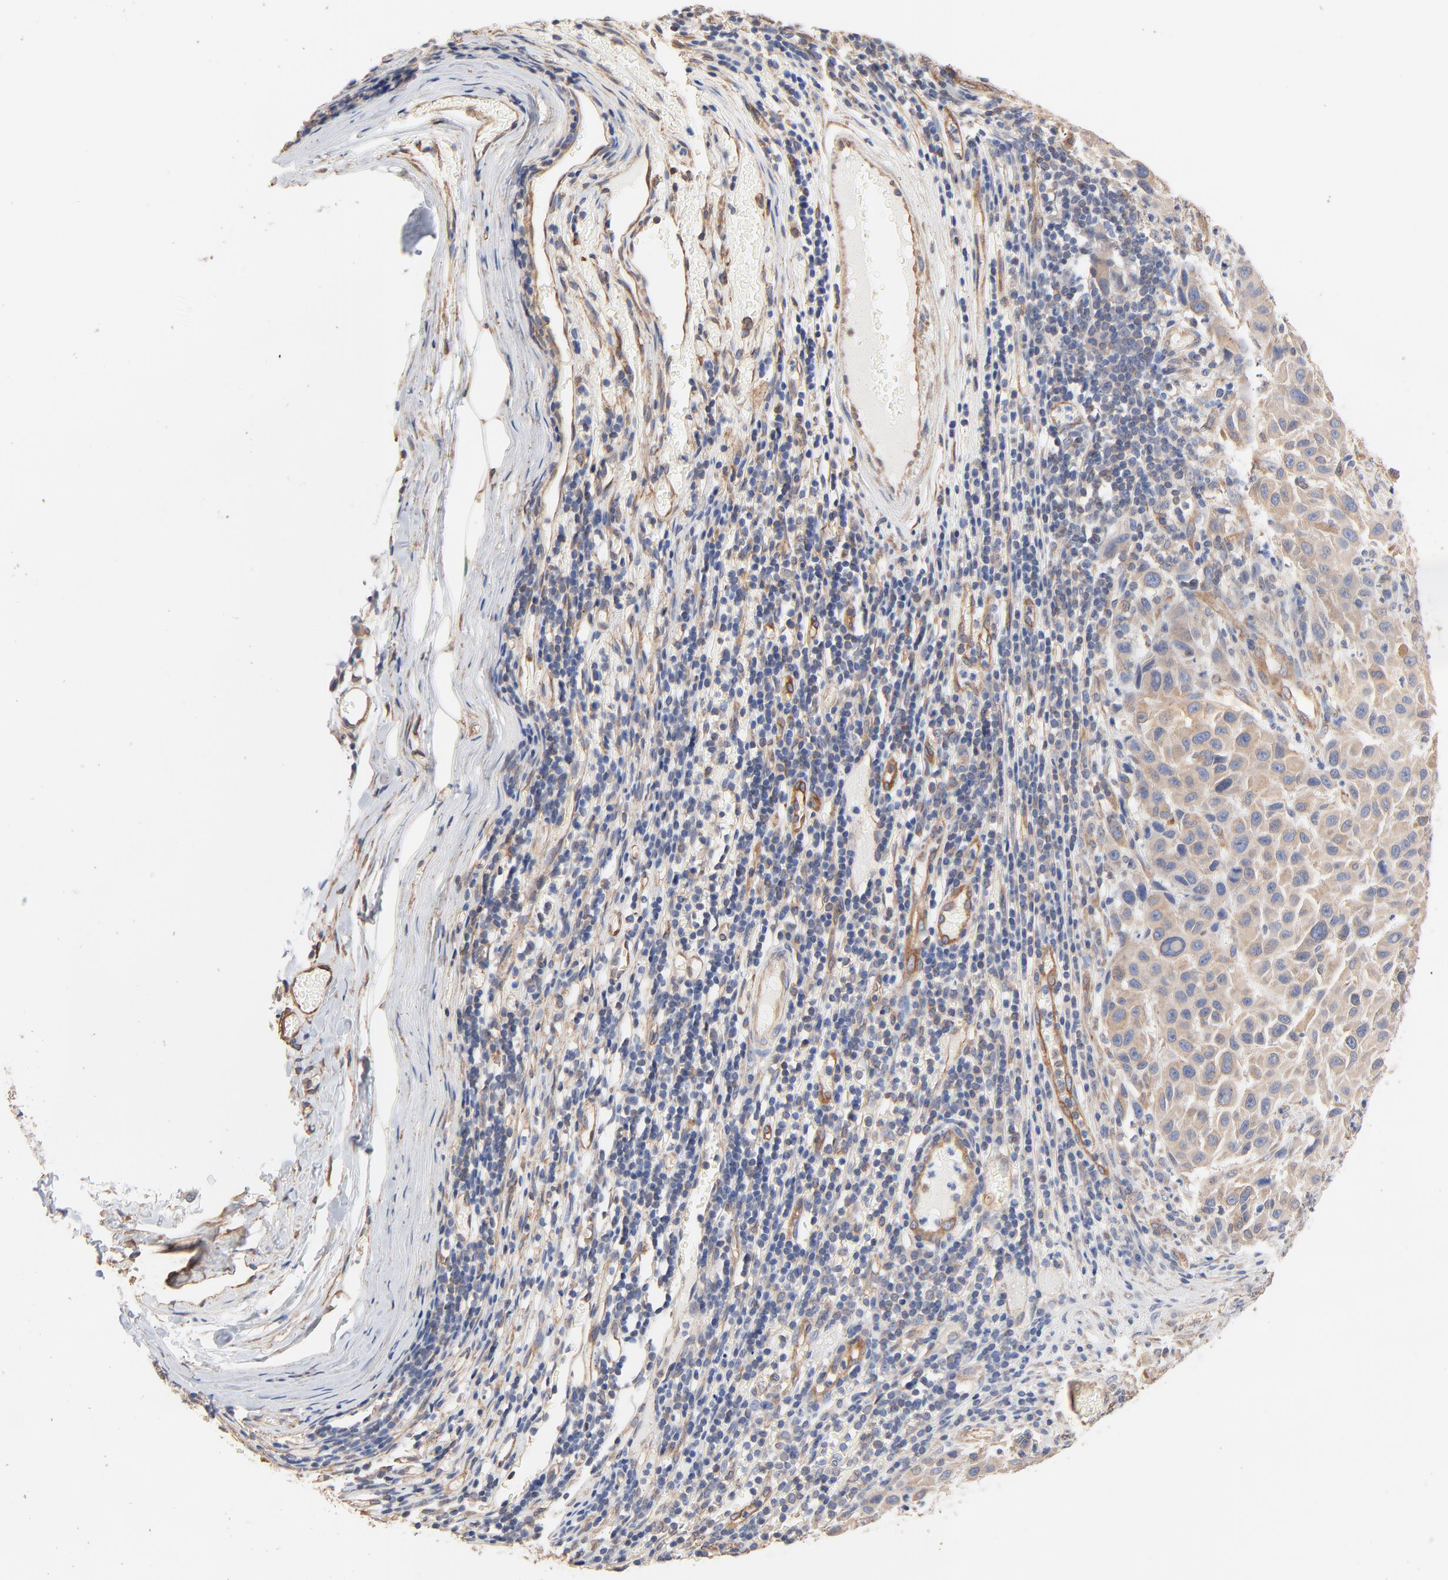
{"staining": {"intensity": "weak", "quantity": ">75%", "location": "cytoplasmic/membranous"}, "tissue": "melanoma", "cell_type": "Tumor cells", "image_type": "cancer", "snomed": [{"axis": "morphology", "description": "Malignant melanoma, Metastatic site"}, {"axis": "topography", "description": "Lymph node"}], "caption": "IHC (DAB) staining of malignant melanoma (metastatic site) reveals weak cytoplasmic/membranous protein positivity in about >75% of tumor cells. (brown staining indicates protein expression, while blue staining denotes nuclei).", "gene": "ABCD4", "patient": {"sex": "male", "age": 61}}